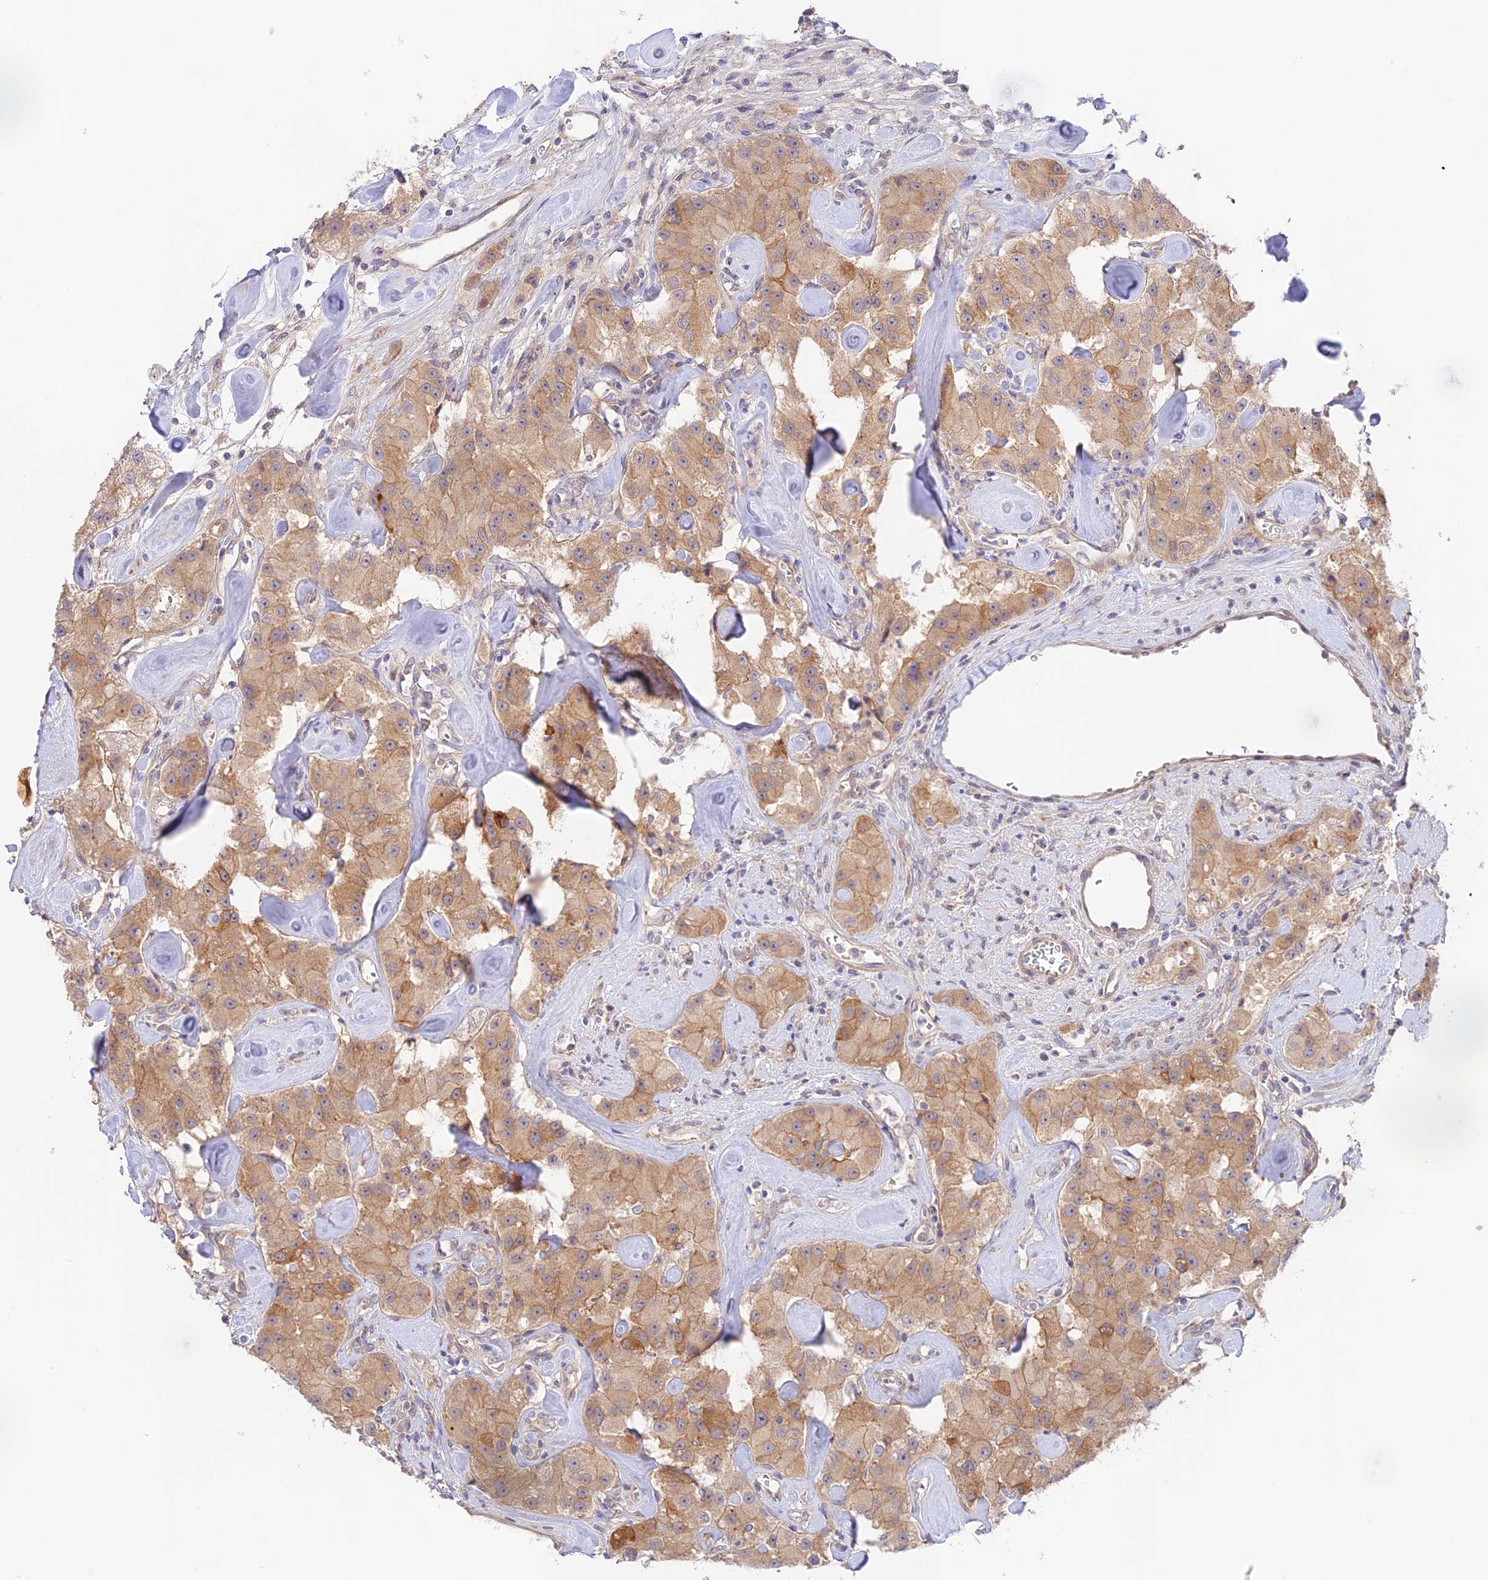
{"staining": {"intensity": "moderate", "quantity": ">75%", "location": "cytoplasmic/membranous"}, "tissue": "carcinoid", "cell_type": "Tumor cells", "image_type": "cancer", "snomed": [{"axis": "morphology", "description": "Carcinoid, malignant, NOS"}, {"axis": "topography", "description": "Pancreas"}], "caption": "This is a photomicrograph of immunohistochemistry staining of carcinoid (malignant), which shows moderate positivity in the cytoplasmic/membranous of tumor cells.", "gene": "CAMSAP3", "patient": {"sex": "male", "age": 41}}